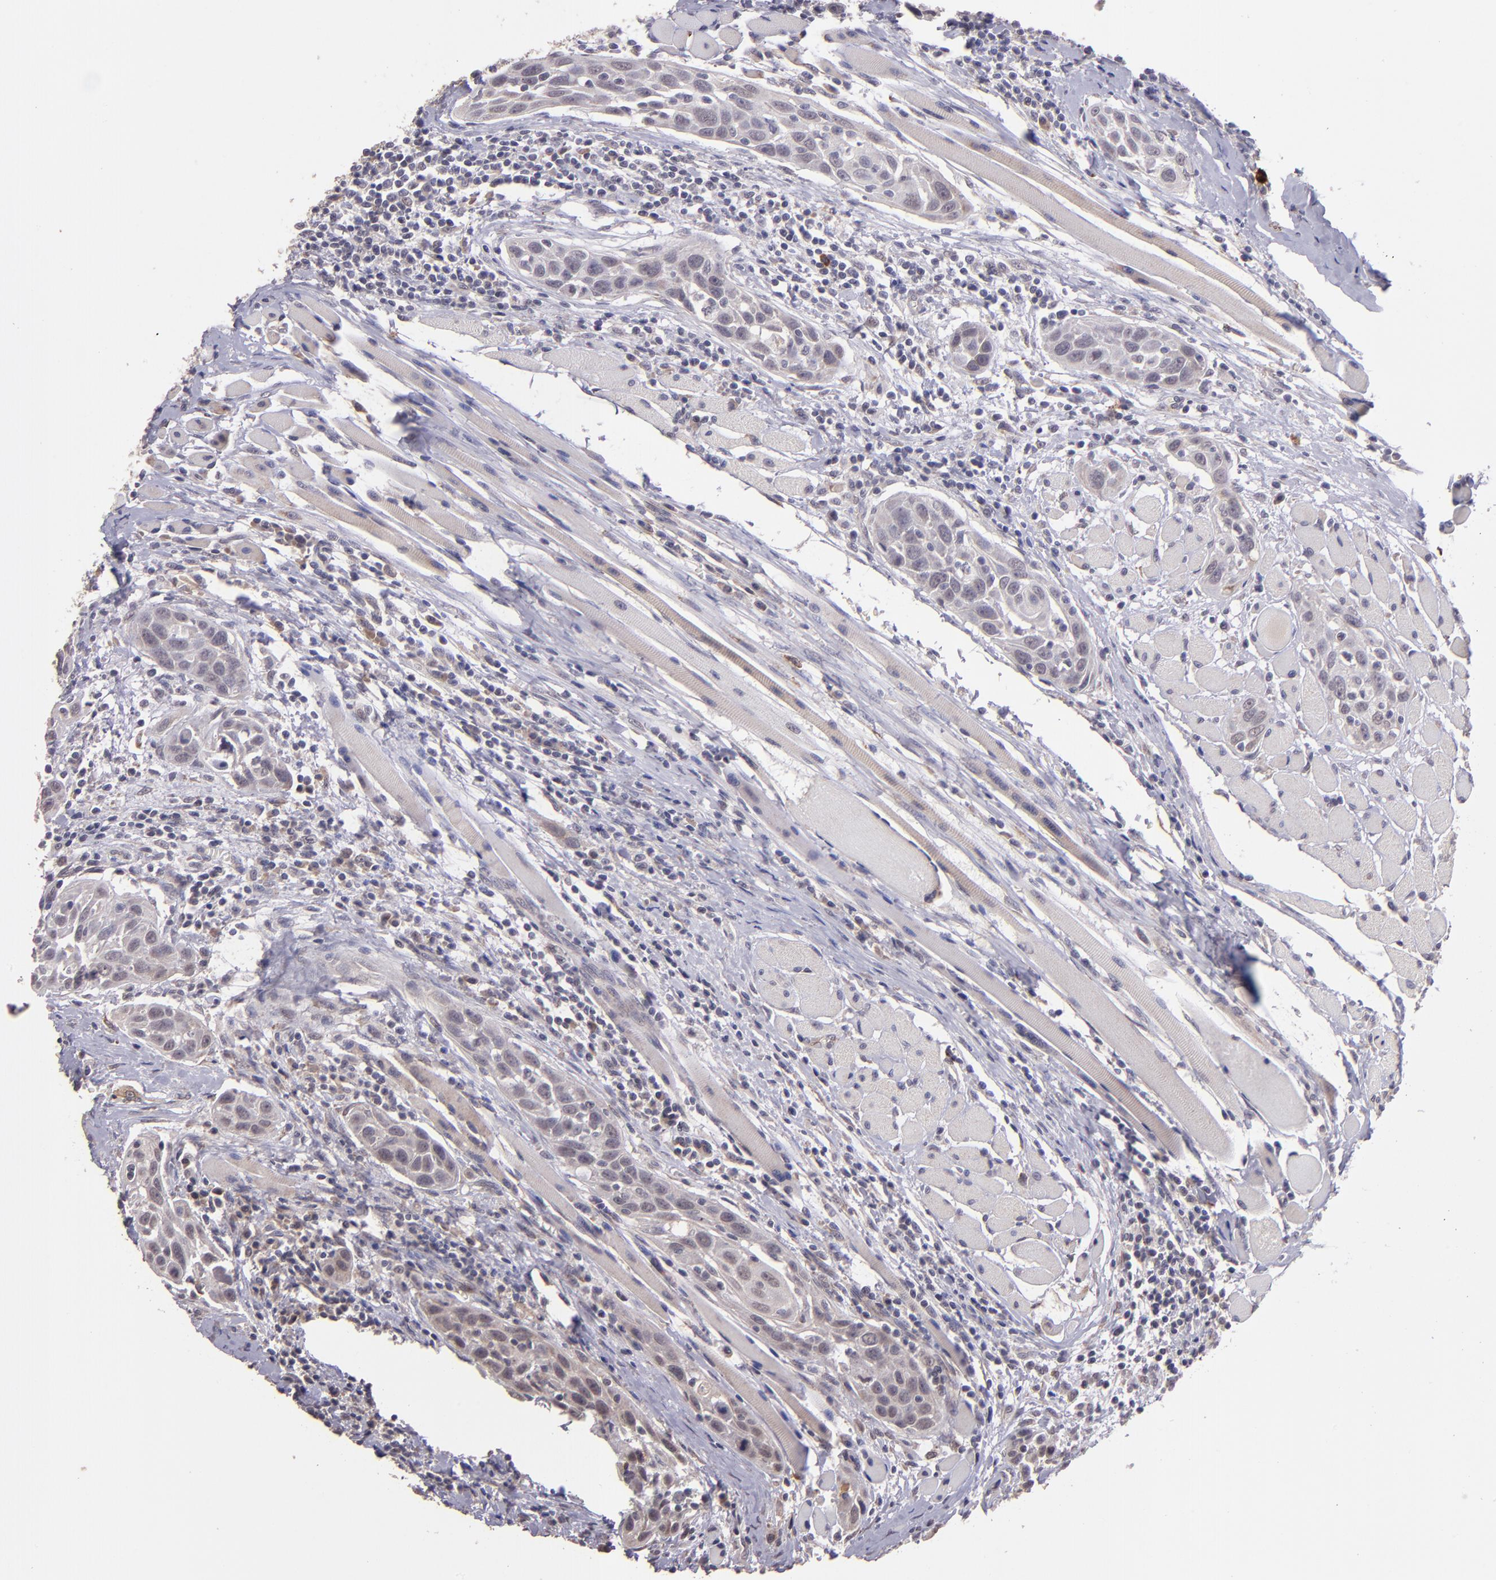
{"staining": {"intensity": "weak", "quantity": ">75%", "location": "cytoplasmic/membranous"}, "tissue": "head and neck cancer", "cell_type": "Tumor cells", "image_type": "cancer", "snomed": [{"axis": "morphology", "description": "Squamous cell carcinoma, NOS"}, {"axis": "topography", "description": "Oral tissue"}, {"axis": "topography", "description": "Head-Neck"}], "caption": "An IHC image of neoplastic tissue is shown. Protein staining in brown labels weak cytoplasmic/membranous positivity in head and neck cancer (squamous cell carcinoma) within tumor cells. The protein is shown in brown color, while the nuclei are stained blue.", "gene": "TAF7L", "patient": {"sex": "female", "age": 50}}